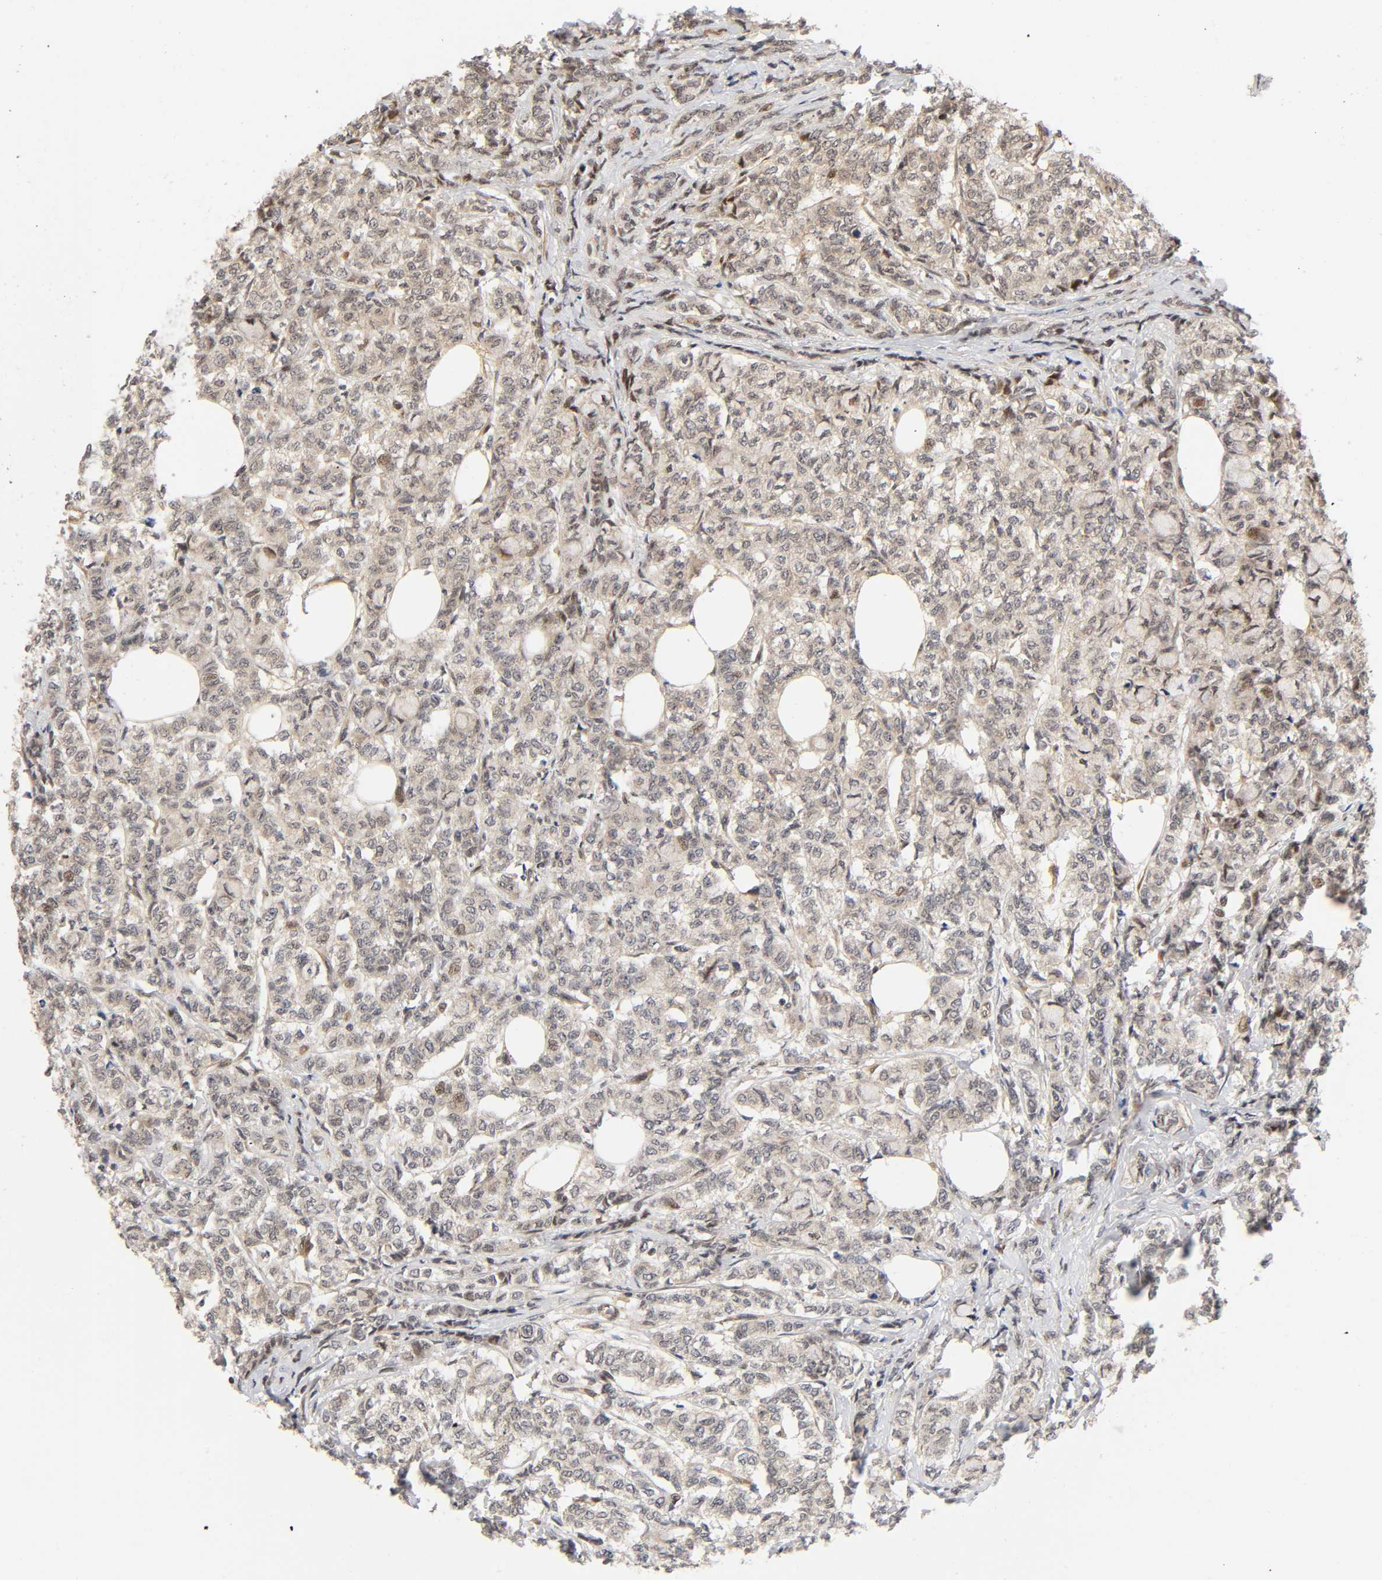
{"staining": {"intensity": "weak", "quantity": ">75%", "location": "cytoplasmic/membranous"}, "tissue": "breast cancer", "cell_type": "Tumor cells", "image_type": "cancer", "snomed": [{"axis": "morphology", "description": "Lobular carcinoma"}, {"axis": "topography", "description": "Breast"}], "caption": "Human lobular carcinoma (breast) stained for a protein (brown) shows weak cytoplasmic/membranous positive expression in approximately >75% of tumor cells.", "gene": "IQCJ-SCHIP1", "patient": {"sex": "female", "age": 60}}